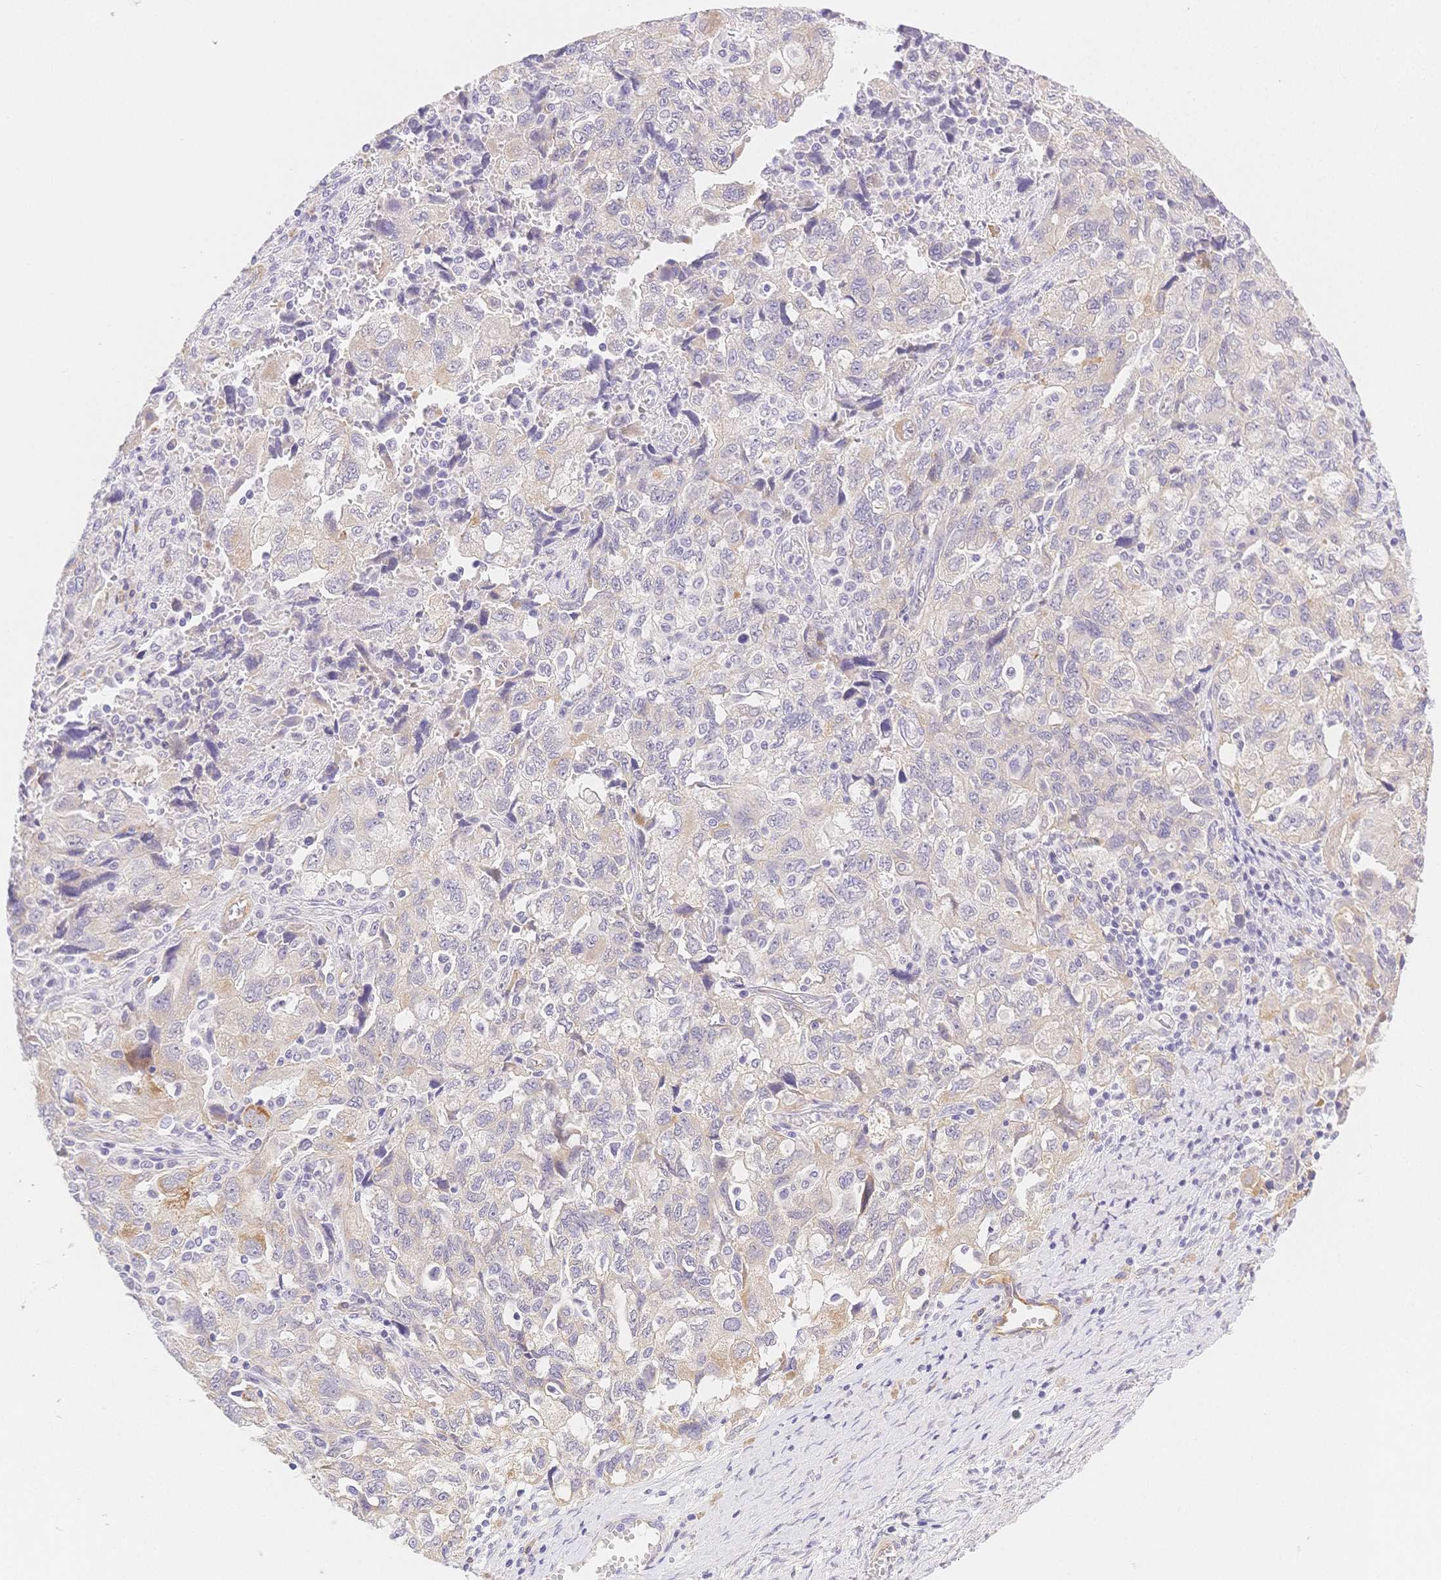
{"staining": {"intensity": "weak", "quantity": "<25%", "location": "cytoplasmic/membranous"}, "tissue": "ovarian cancer", "cell_type": "Tumor cells", "image_type": "cancer", "snomed": [{"axis": "morphology", "description": "Carcinoma, NOS"}, {"axis": "morphology", "description": "Cystadenocarcinoma, serous, NOS"}, {"axis": "topography", "description": "Ovary"}], "caption": "Immunohistochemistry of ovarian carcinoma displays no expression in tumor cells.", "gene": "CSN1S1", "patient": {"sex": "female", "age": 69}}